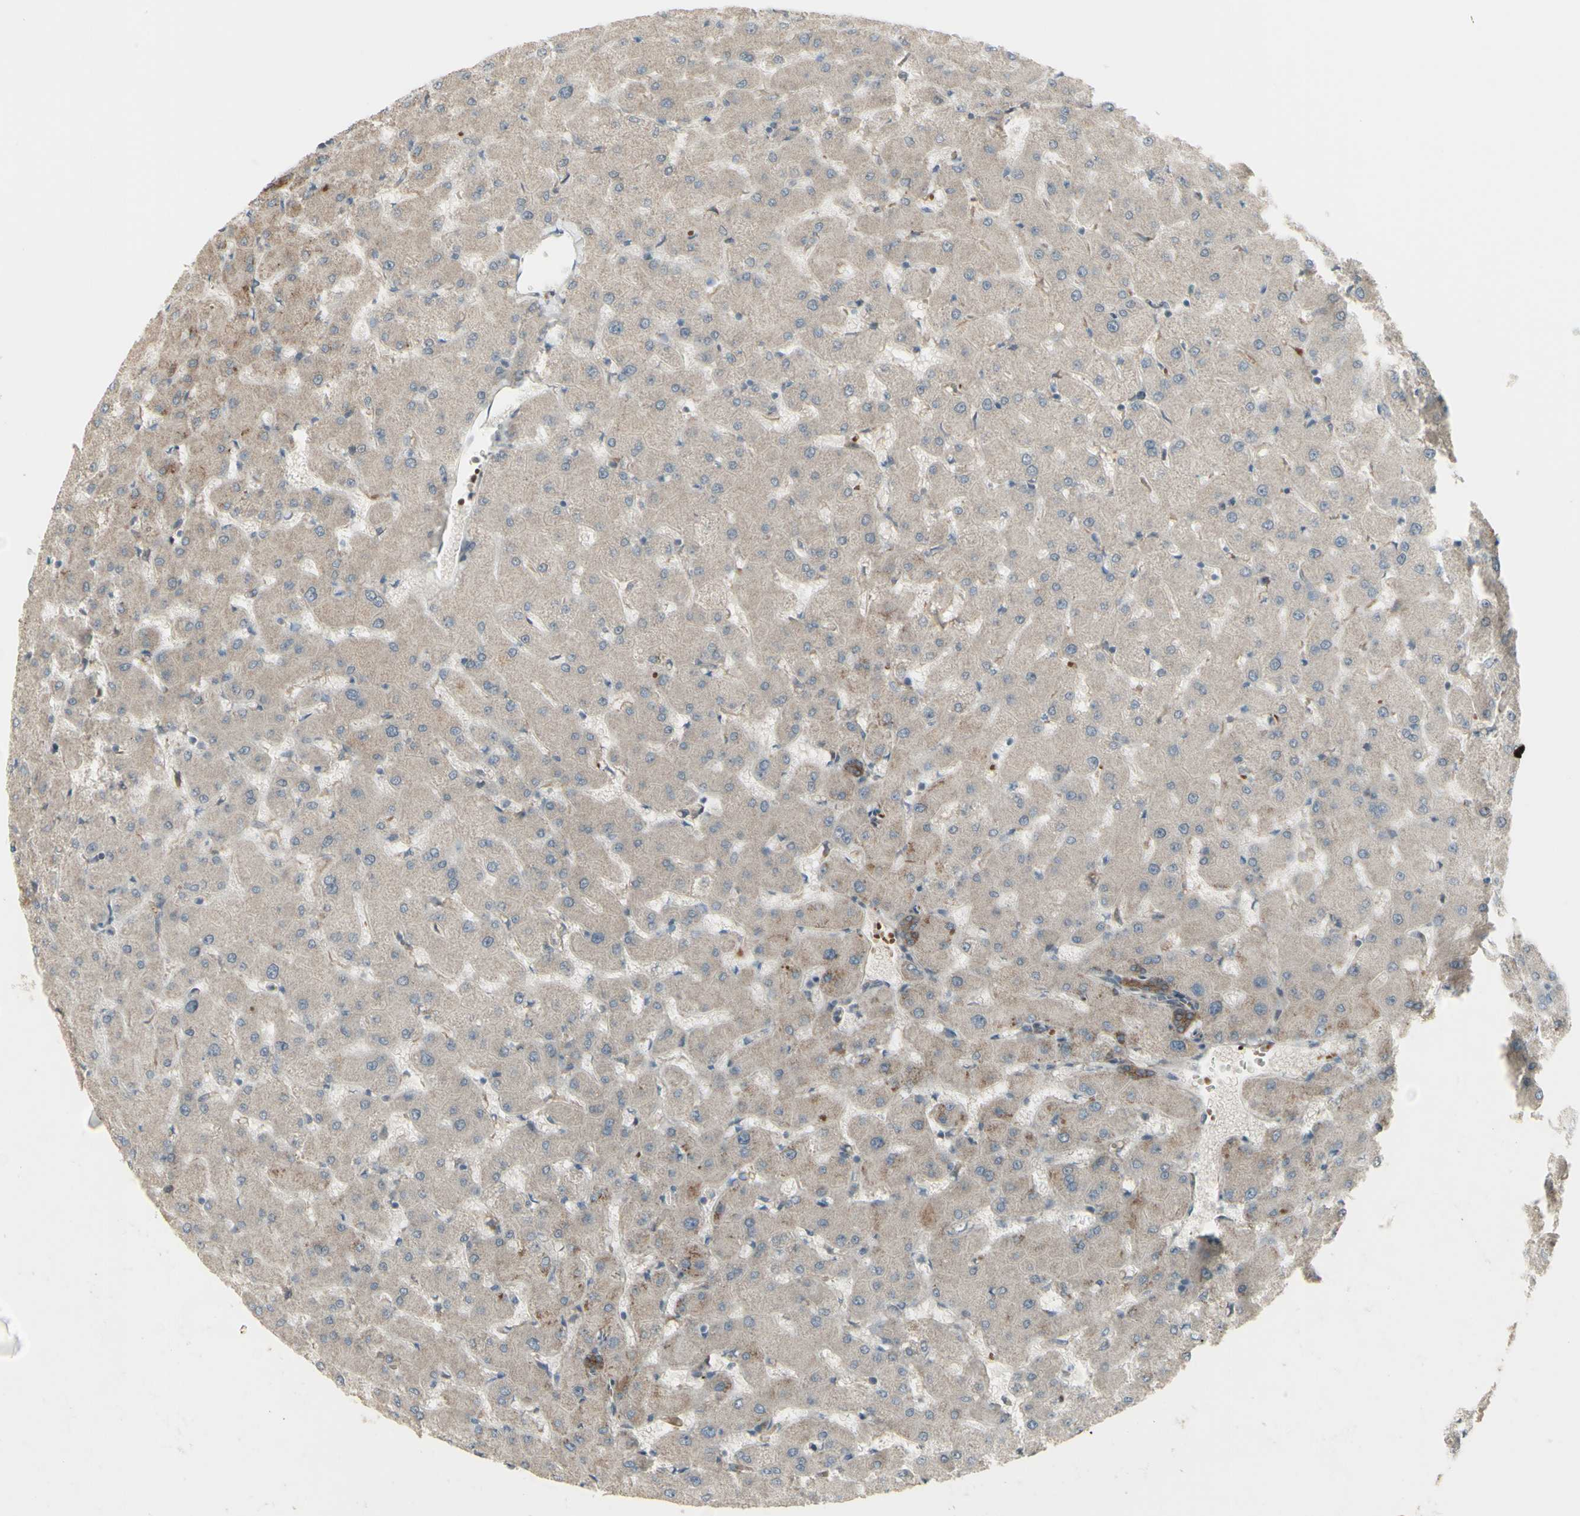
{"staining": {"intensity": "moderate", "quantity": ">75%", "location": "cytoplasmic/membranous,nuclear"}, "tissue": "liver", "cell_type": "Cholangiocytes", "image_type": "normal", "snomed": [{"axis": "morphology", "description": "Normal tissue, NOS"}, {"axis": "topography", "description": "Liver"}], "caption": "Immunohistochemistry (IHC) of benign human liver reveals medium levels of moderate cytoplasmic/membranous,nuclear staining in about >75% of cholangiocytes.", "gene": "GRAMD1B", "patient": {"sex": "female", "age": 63}}